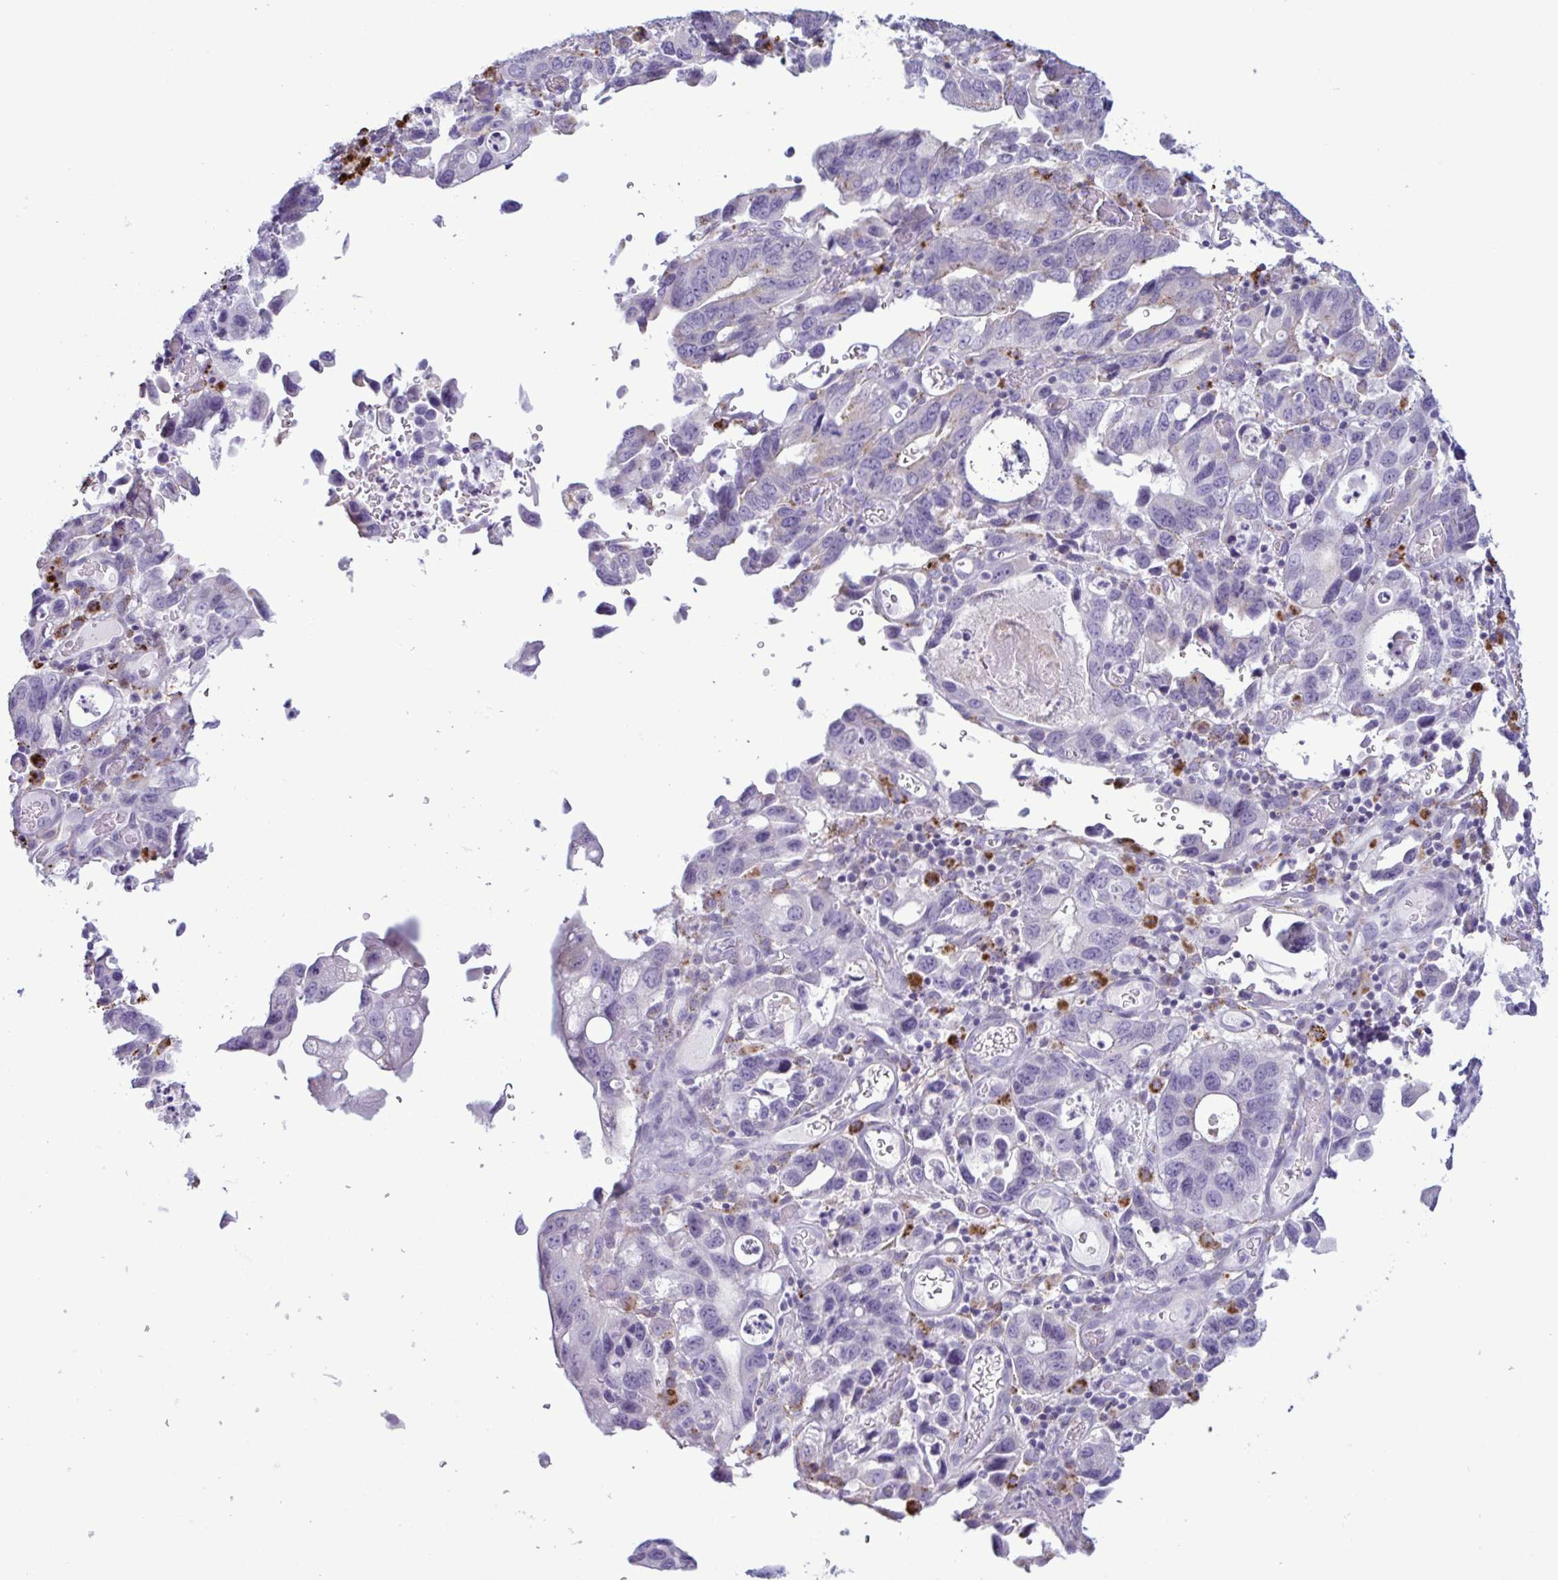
{"staining": {"intensity": "negative", "quantity": "none", "location": "none"}, "tissue": "stomach cancer", "cell_type": "Tumor cells", "image_type": "cancer", "snomed": [{"axis": "morphology", "description": "Adenocarcinoma, NOS"}, {"axis": "topography", "description": "Stomach, upper"}], "caption": "High magnification brightfield microscopy of stomach adenocarcinoma stained with DAB (3,3'-diaminobenzidine) (brown) and counterstained with hematoxylin (blue): tumor cells show no significant staining.", "gene": "XCL1", "patient": {"sex": "male", "age": 74}}